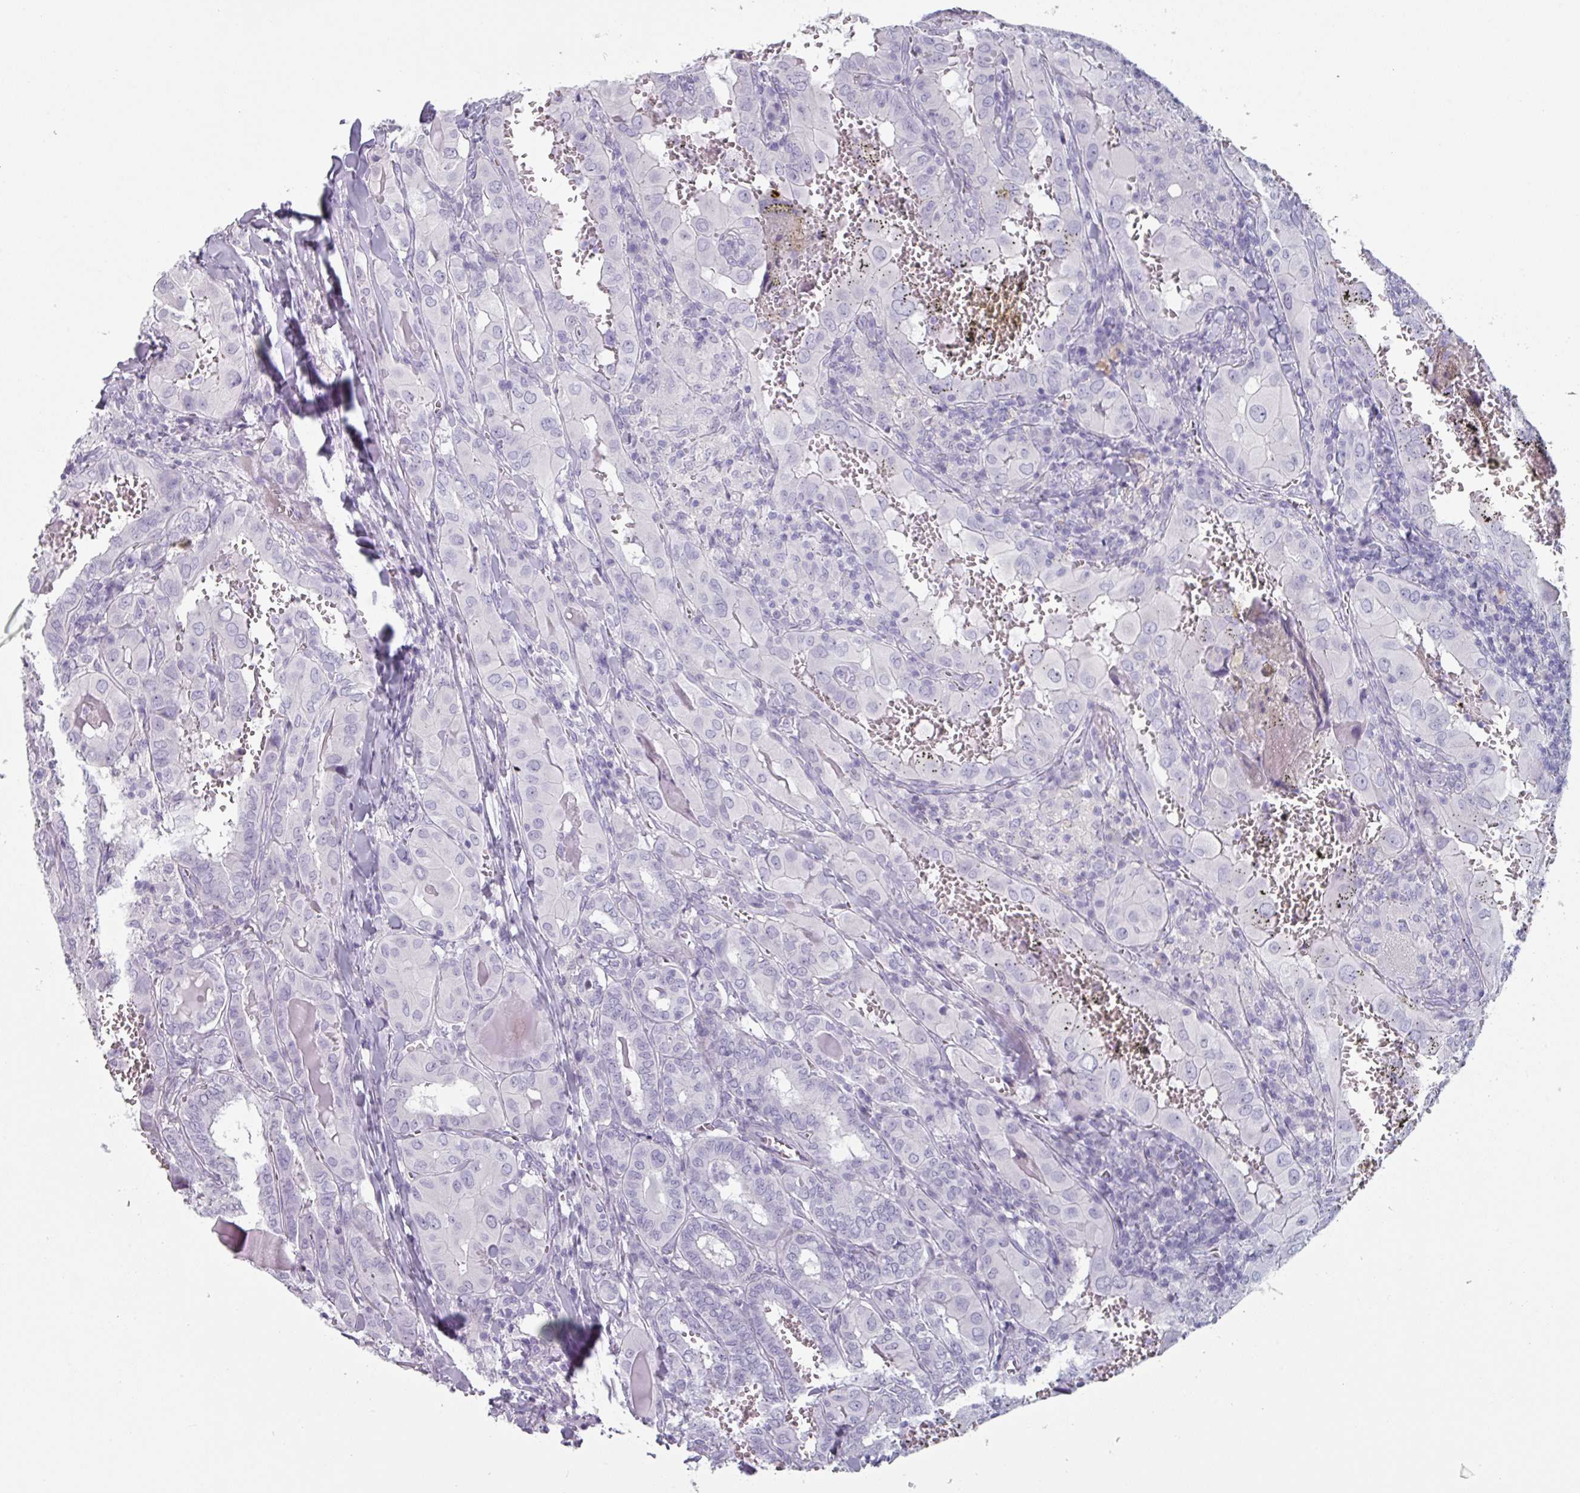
{"staining": {"intensity": "negative", "quantity": "none", "location": "none"}, "tissue": "thyroid cancer", "cell_type": "Tumor cells", "image_type": "cancer", "snomed": [{"axis": "morphology", "description": "Papillary adenocarcinoma, NOS"}, {"axis": "topography", "description": "Thyroid gland"}], "caption": "IHC photomicrograph of thyroid cancer stained for a protein (brown), which demonstrates no staining in tumor cells. (DAB immunohistochemistry (IHC) with hematoxylin counter stain).", "gene": "SLC35G2", "patient": {"sex": "female", "age": 72}}